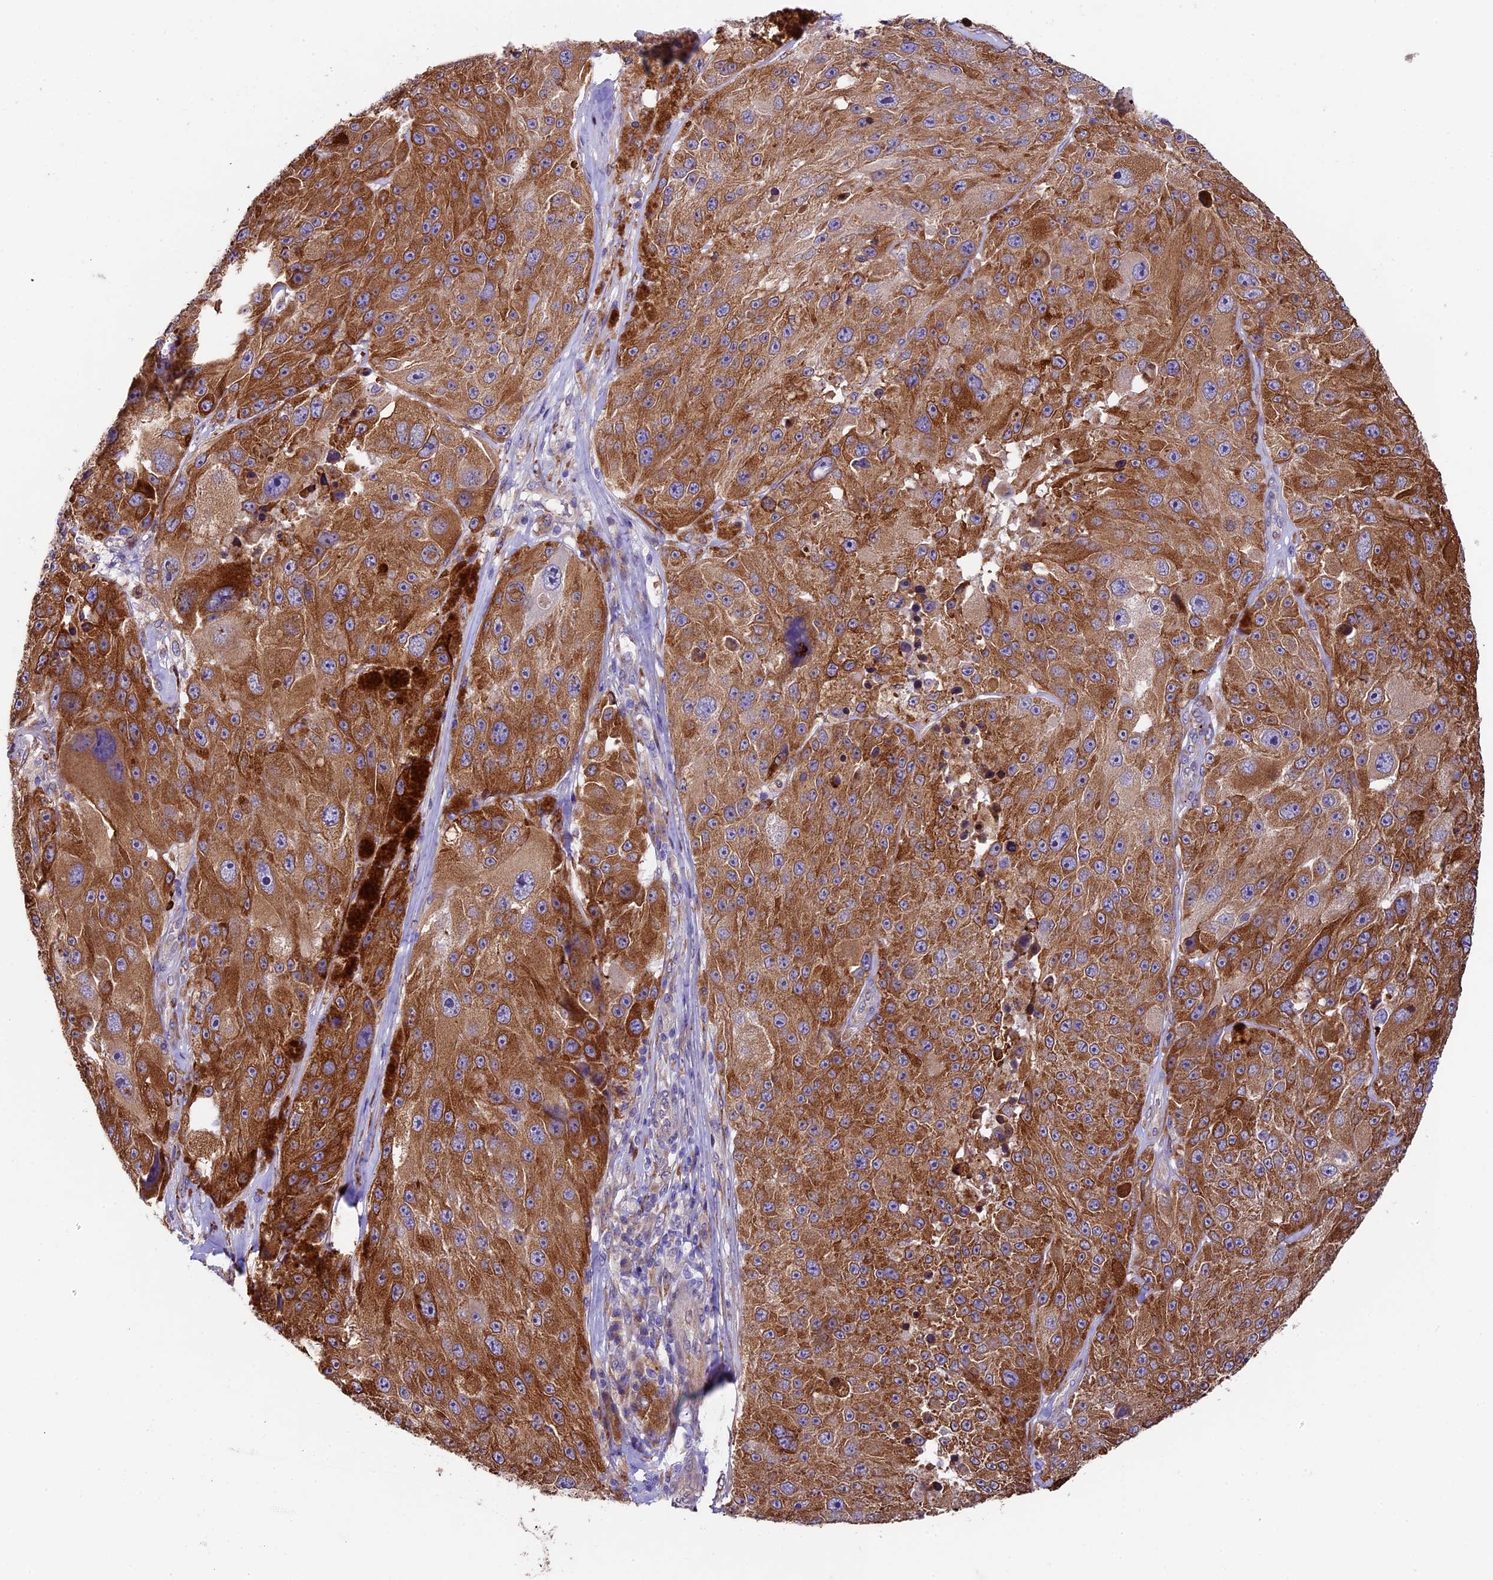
{"staining": {"intensity": "moderate", "quantity": ">75%", "location": "cytoplasmic/membranous"}, "tissue": "melanoma", "cell_type": "Tumor cells", "image_type": "cancer", "snomed": [{"axis": "morphology", "description": "Malignant melanoma, Metastatic site"}, {"axis": "topography", "description": "Lymph node"}], "caption": "The micrograph reveals immunohistochemical staining of malignant melanoma (metastatic site). There is moderate cytoplasmic/membranous positivity is present in approximately >75% of tumor cells.", "gene": "LSM7", "patient": {"sex": "male", "age": 62}}